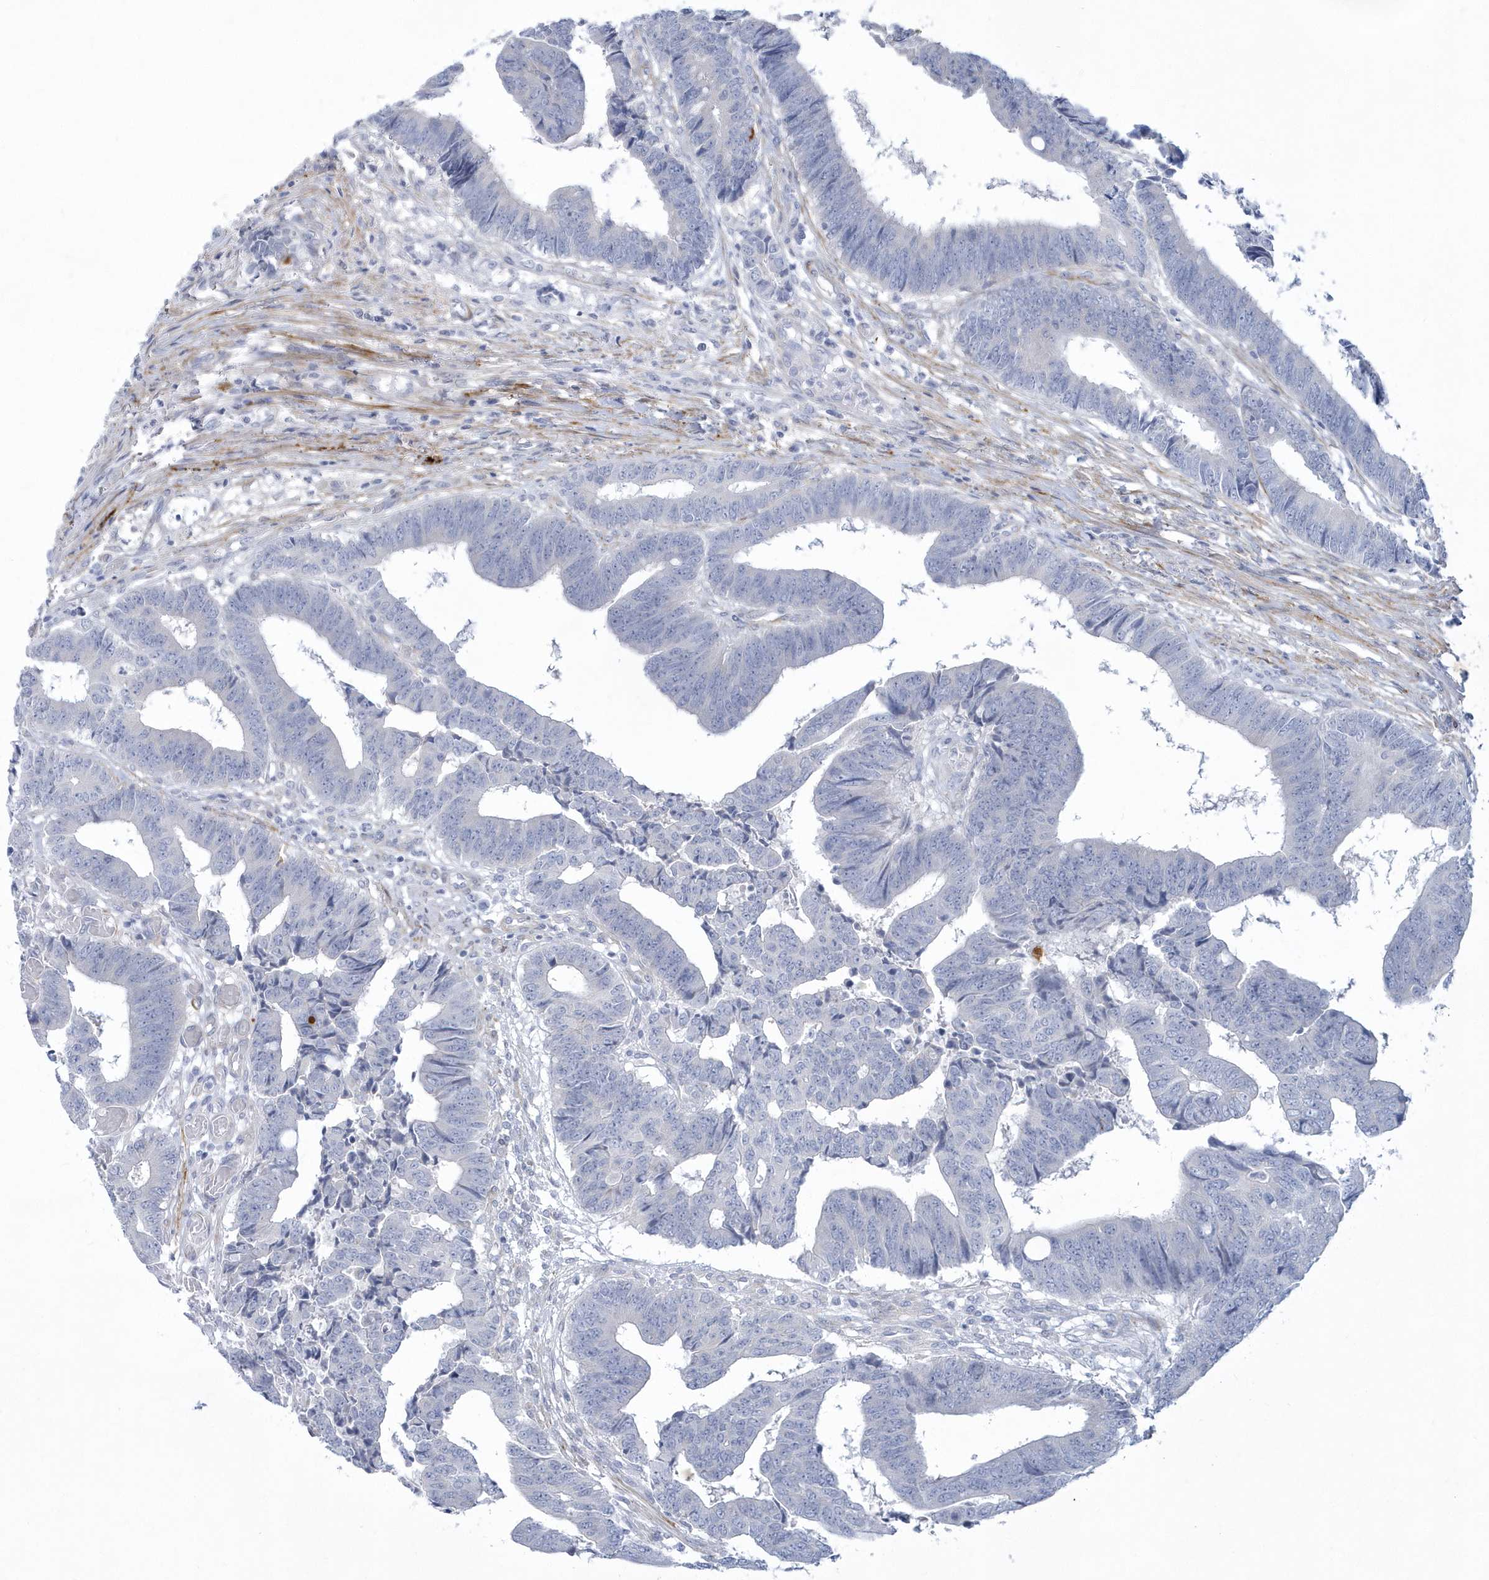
{"staining": {"intensity": "negative", "quantity": "none", "location": "none"}, "tissue": "colorectal cancer", "cell_type": "Tumor cells", "image_type": "cancer", "snomed": [{"axis": "morphology", "description": "Adenocarcinoma, NOS"}, {"axis": "topography", "description": "Rectum"}], "caption": "IHC of human colorectal cancer (adenocarcinoma) demonstrates no staining in tumor cells. (Immunohistochemistry, brightfield microscopy, high magnification).", "gene": "WDR27", "patient": {"sex": "male", "age": 84}}